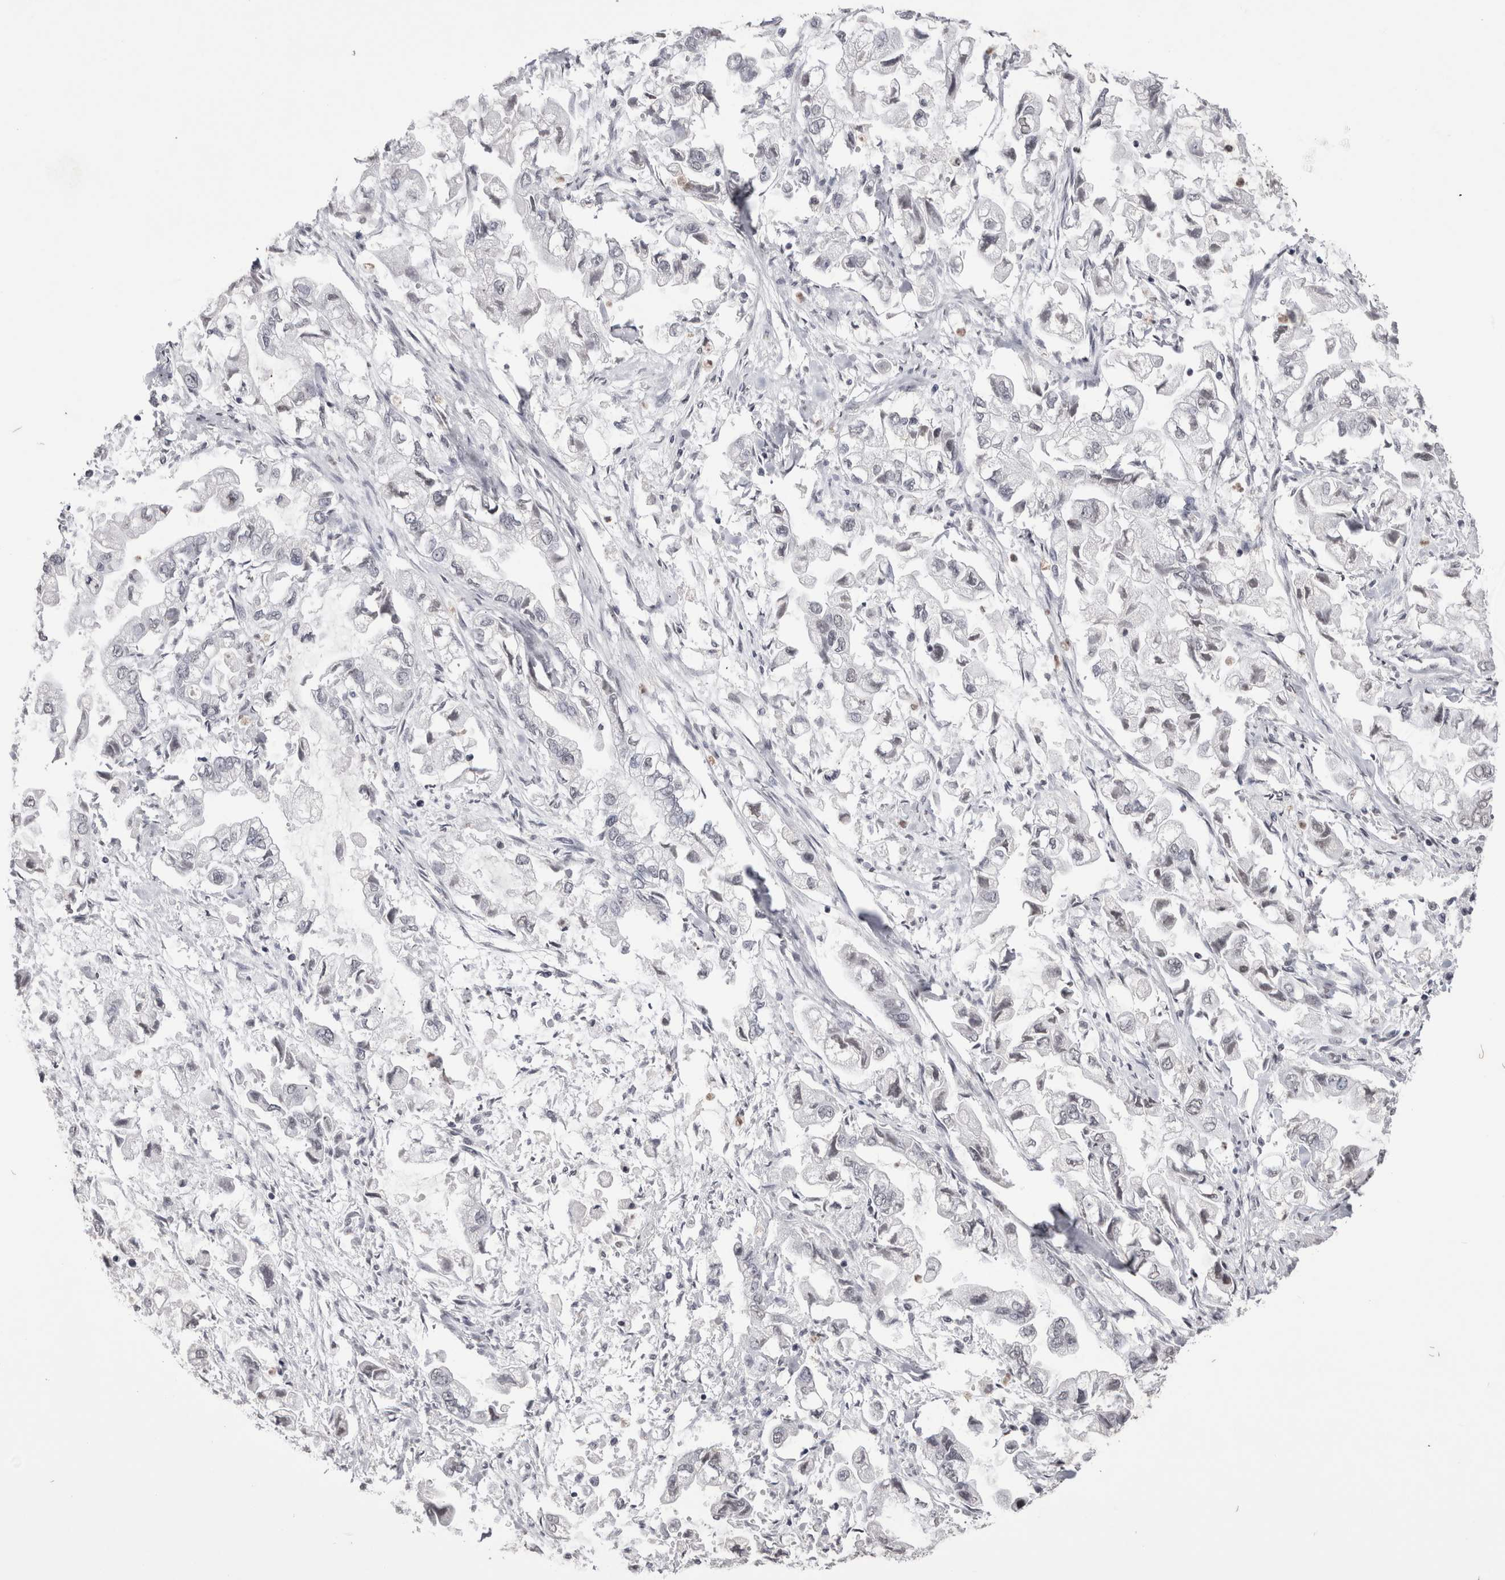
{"staining": {"intensity": "negative", "quantity": "none", "location": "none"}, "tissue": "stomach cancer", "cell_type": "Tumor cells", "image_type": "cancer", "snomed": [{"axis": "morphology", "description": "Normal tissue, NOS"}, {"axis": "morphology", "description": "Adenocarcinoma, NOS"}, {"axis": "topography", "description": "Stomach"}], "caption": "Immunohistochemistry (IHC) image of neoplastic tissue: stomach cancer stained with DAB demonstrates no significant protein expression in tumor cells. Nuclei are stained in blue.", "gene": "SMC1A", "patient": {"sex": "male", "age": 62}}